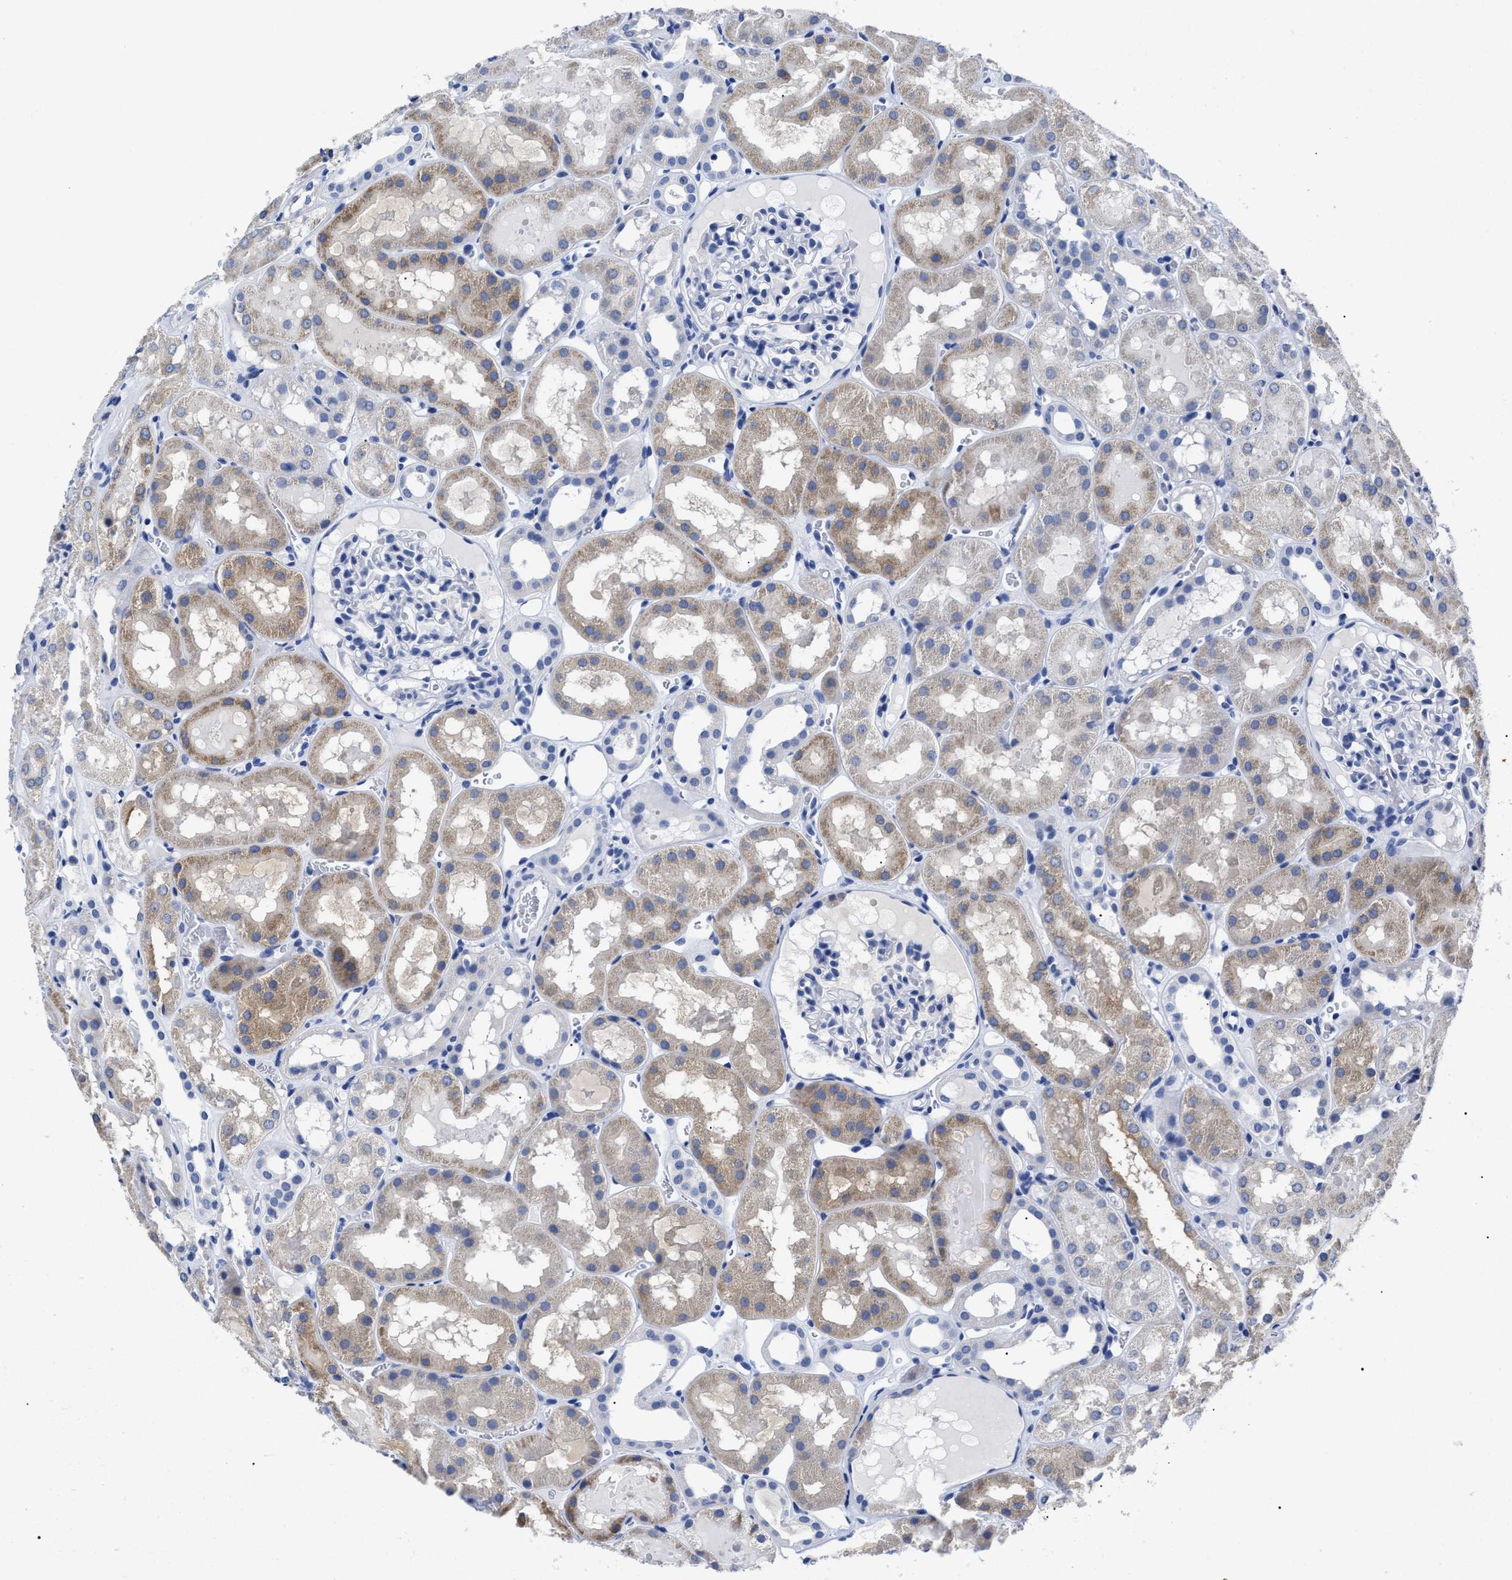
{"staining": {"intensity": "negative", "quantity": "none", "location": "none"}, "tissue": "kidney", "cell_type": "Cells in glomeruli", "image_type": "normal", "snomed": [{"axis": "morphology", "description": "Normal tissue, NOS"}, {"axis": "topography", "description": "Kidney"}, {"axis": "topography", "description": "Urinary bladder"}], "caption": "The image reveals no staining of cells in glomeruli in unremarkable kidney.", "gene": "ALPG", "patient": {"sex": "male", "age": 16}}